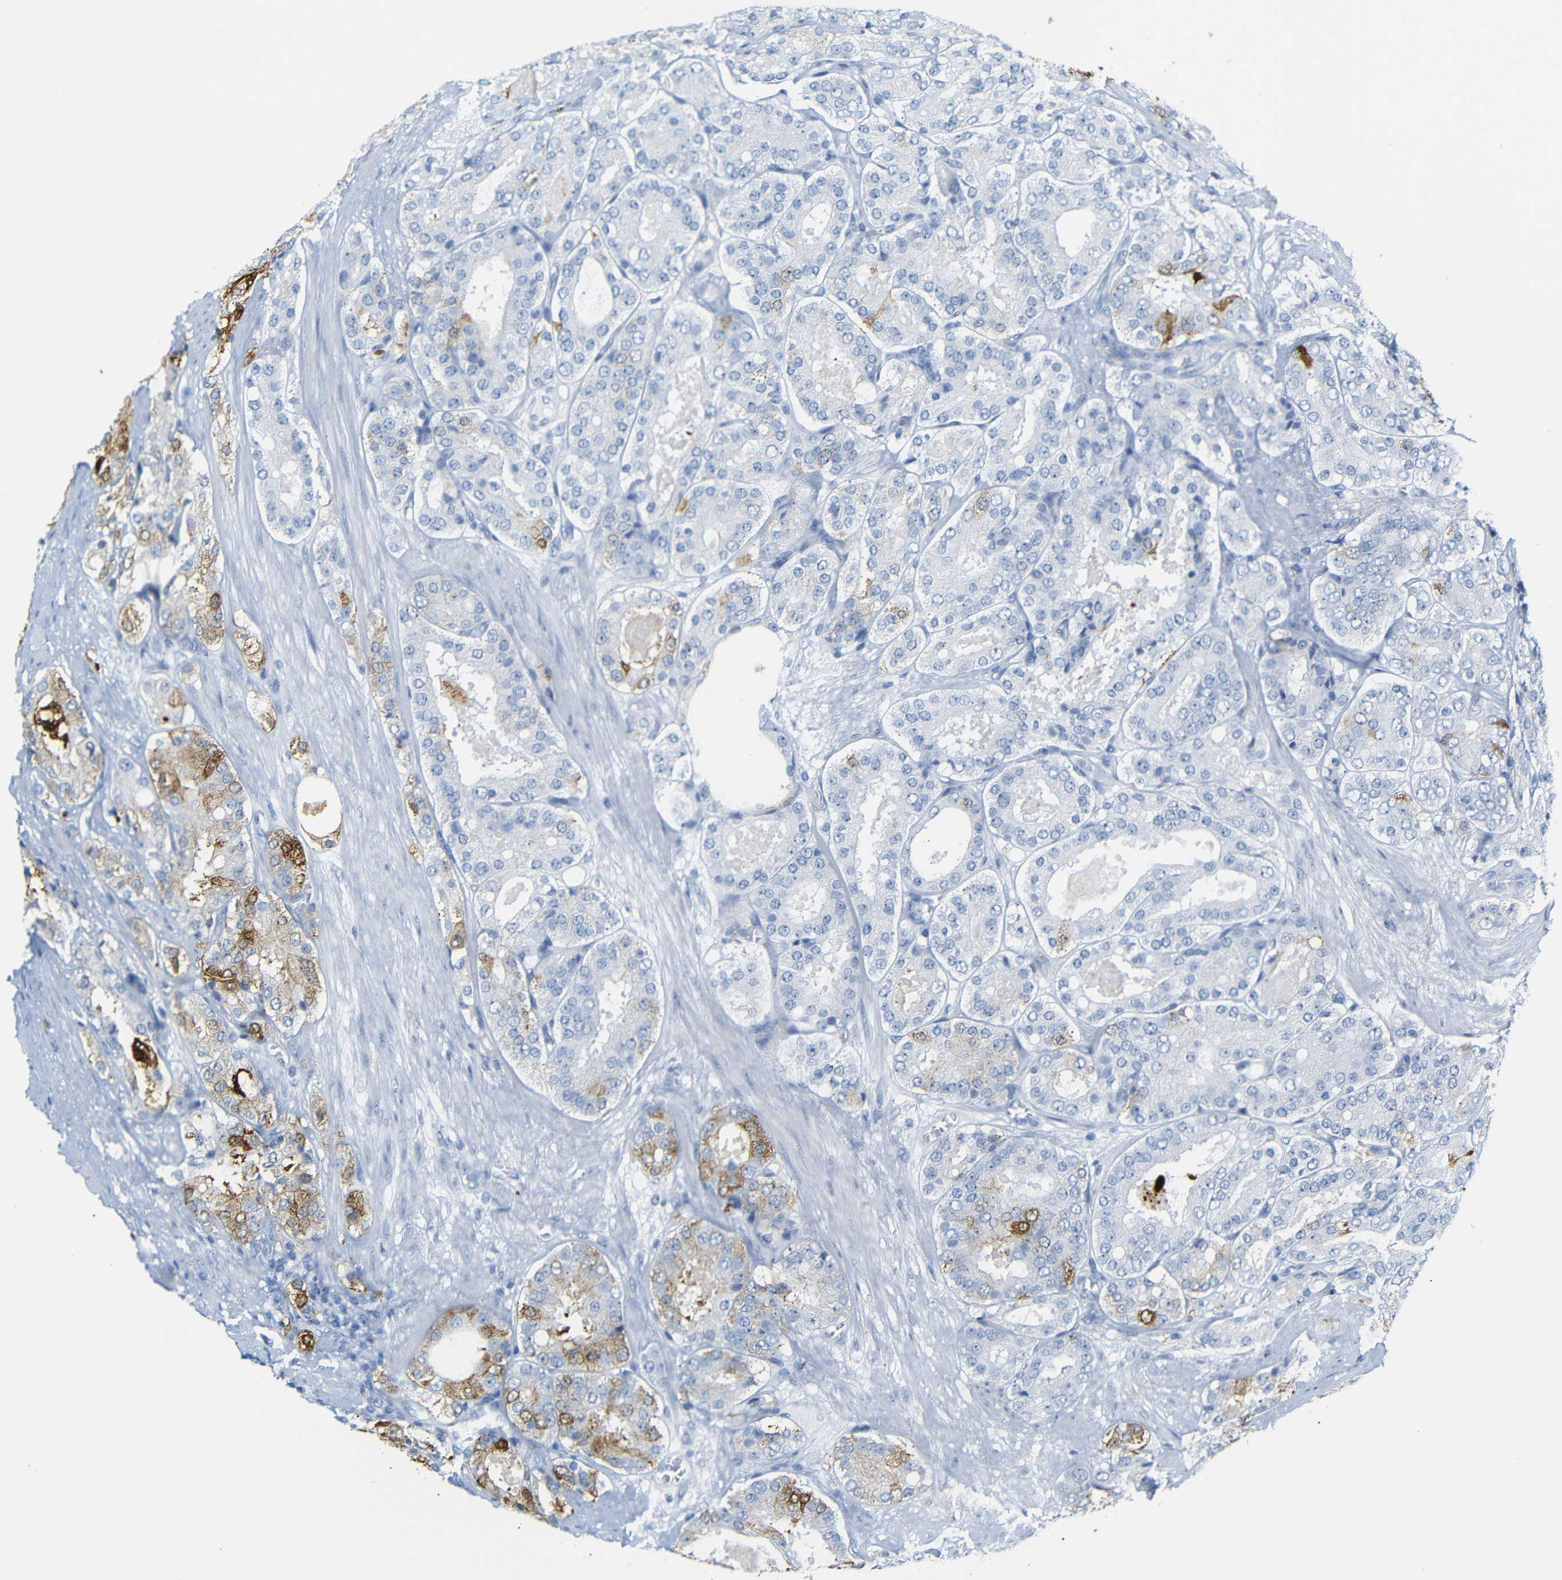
{"staining": {"intensity": "moderate", "quantity": "<25%", "location": "cytoplasmic/membranous"}, "tissue": "prostate cancer", "cell_type": "Tumor cells", "image_type": "cancer", "snomed": [{"axis": "morphology", "description": "Adenocarcinoma, High grade"}, {"axis": "topography", "description": "Prostate"}], "caption": "Prostate cancer was stained to show a protein in brown. There is low levels of moderate cytoplasmic/membranous expression in approximately <25% of tumor cells.", "gene": "MT1A", "patient": {"sex": "male", "age": 65}}